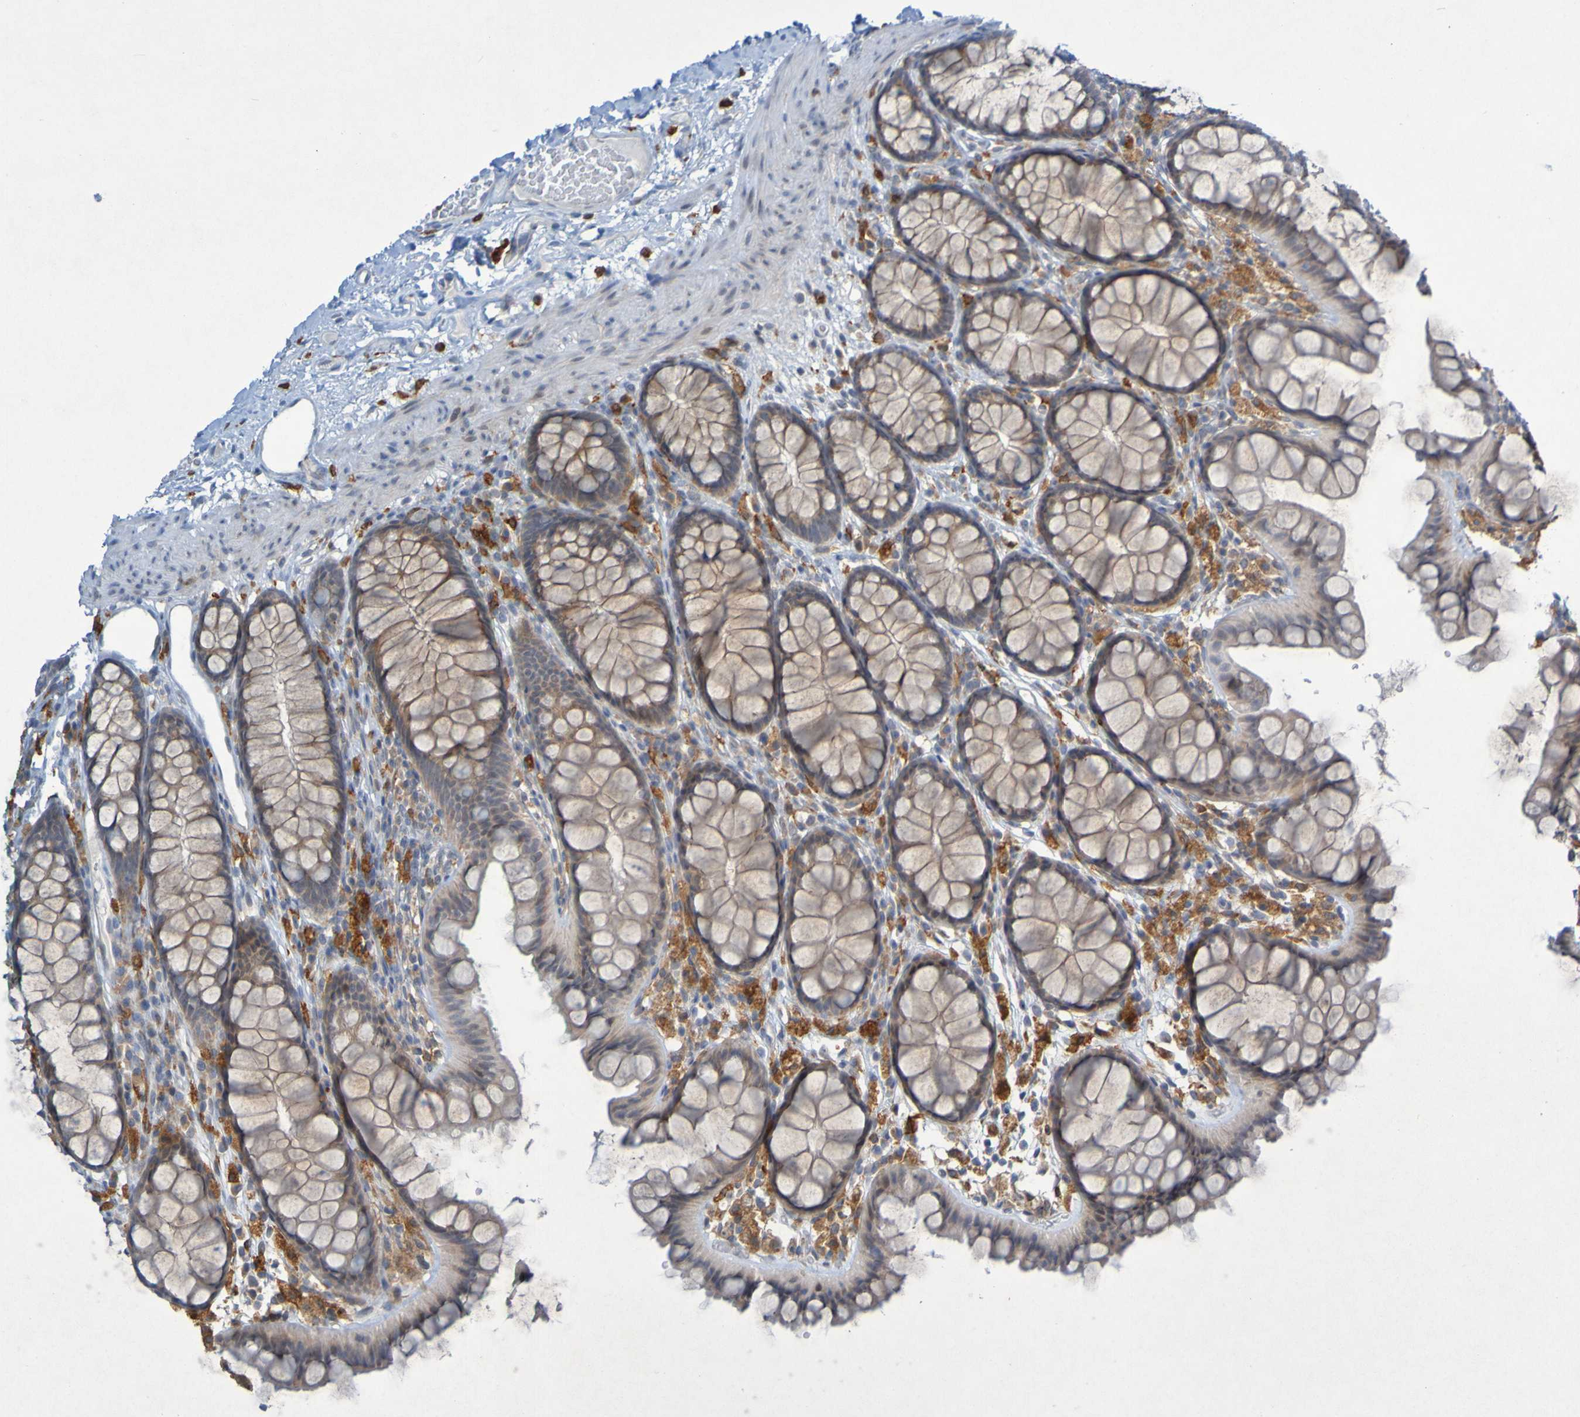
{"staining": {"intensity": "moderate", "quantity": "25%-75%", "location": "cytoplasmic/membranous"}, "tissue": "colon", "cell_type": "Endothelial cells", "image_type": "normal", "snomed": [{"axis": "morphology", "description": "Normal tissue, NOS"}, {"axis": "topography", "description": "Colon"}], "caption": "A photomicrograph of human colon stained for a protein shows moderate cytoplasmic/membranous brown staining in endothelial cells. (DAB IHC, brown staining for protein, blue staining for nuclei).", "gene": "LILRB5", "patient": {"sex": "female", "age": 55}}